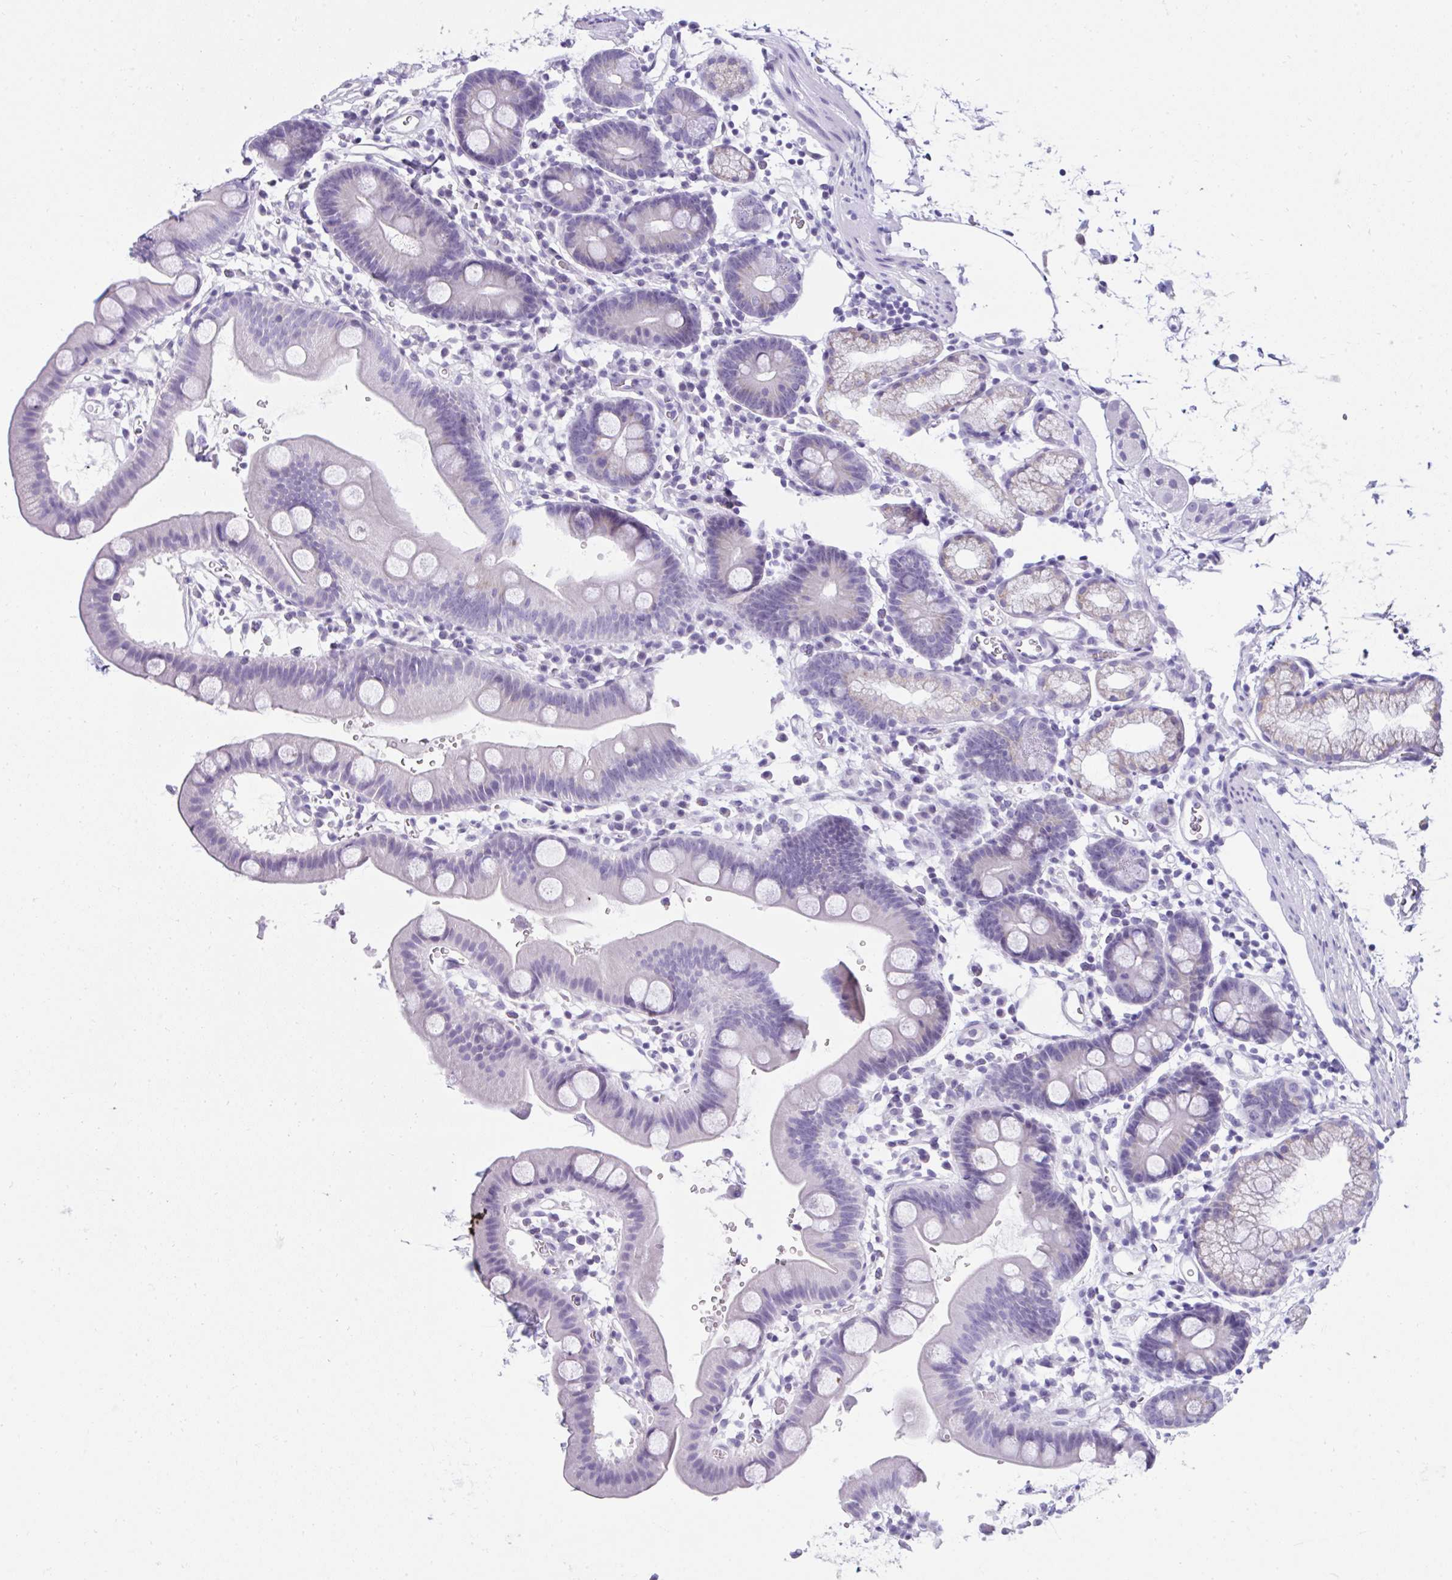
{"staining": {"intensity": "negative", "quantity": "none", "location": "none"}, "tissue": "duodenum", "cell_type": "Glandular cells", "image_type": "normal", "snomed": [{"axis": "morphology", "description": "Normal tissue, NOS"}, {"axis": "topography", "description": "Duodenum"}], "caption": "Human duodenum stained for a protein using IHC demonstrates no expression in glandular cells.", "gene": "RNF183", "patient": {"sex": "male", "age": 59}}